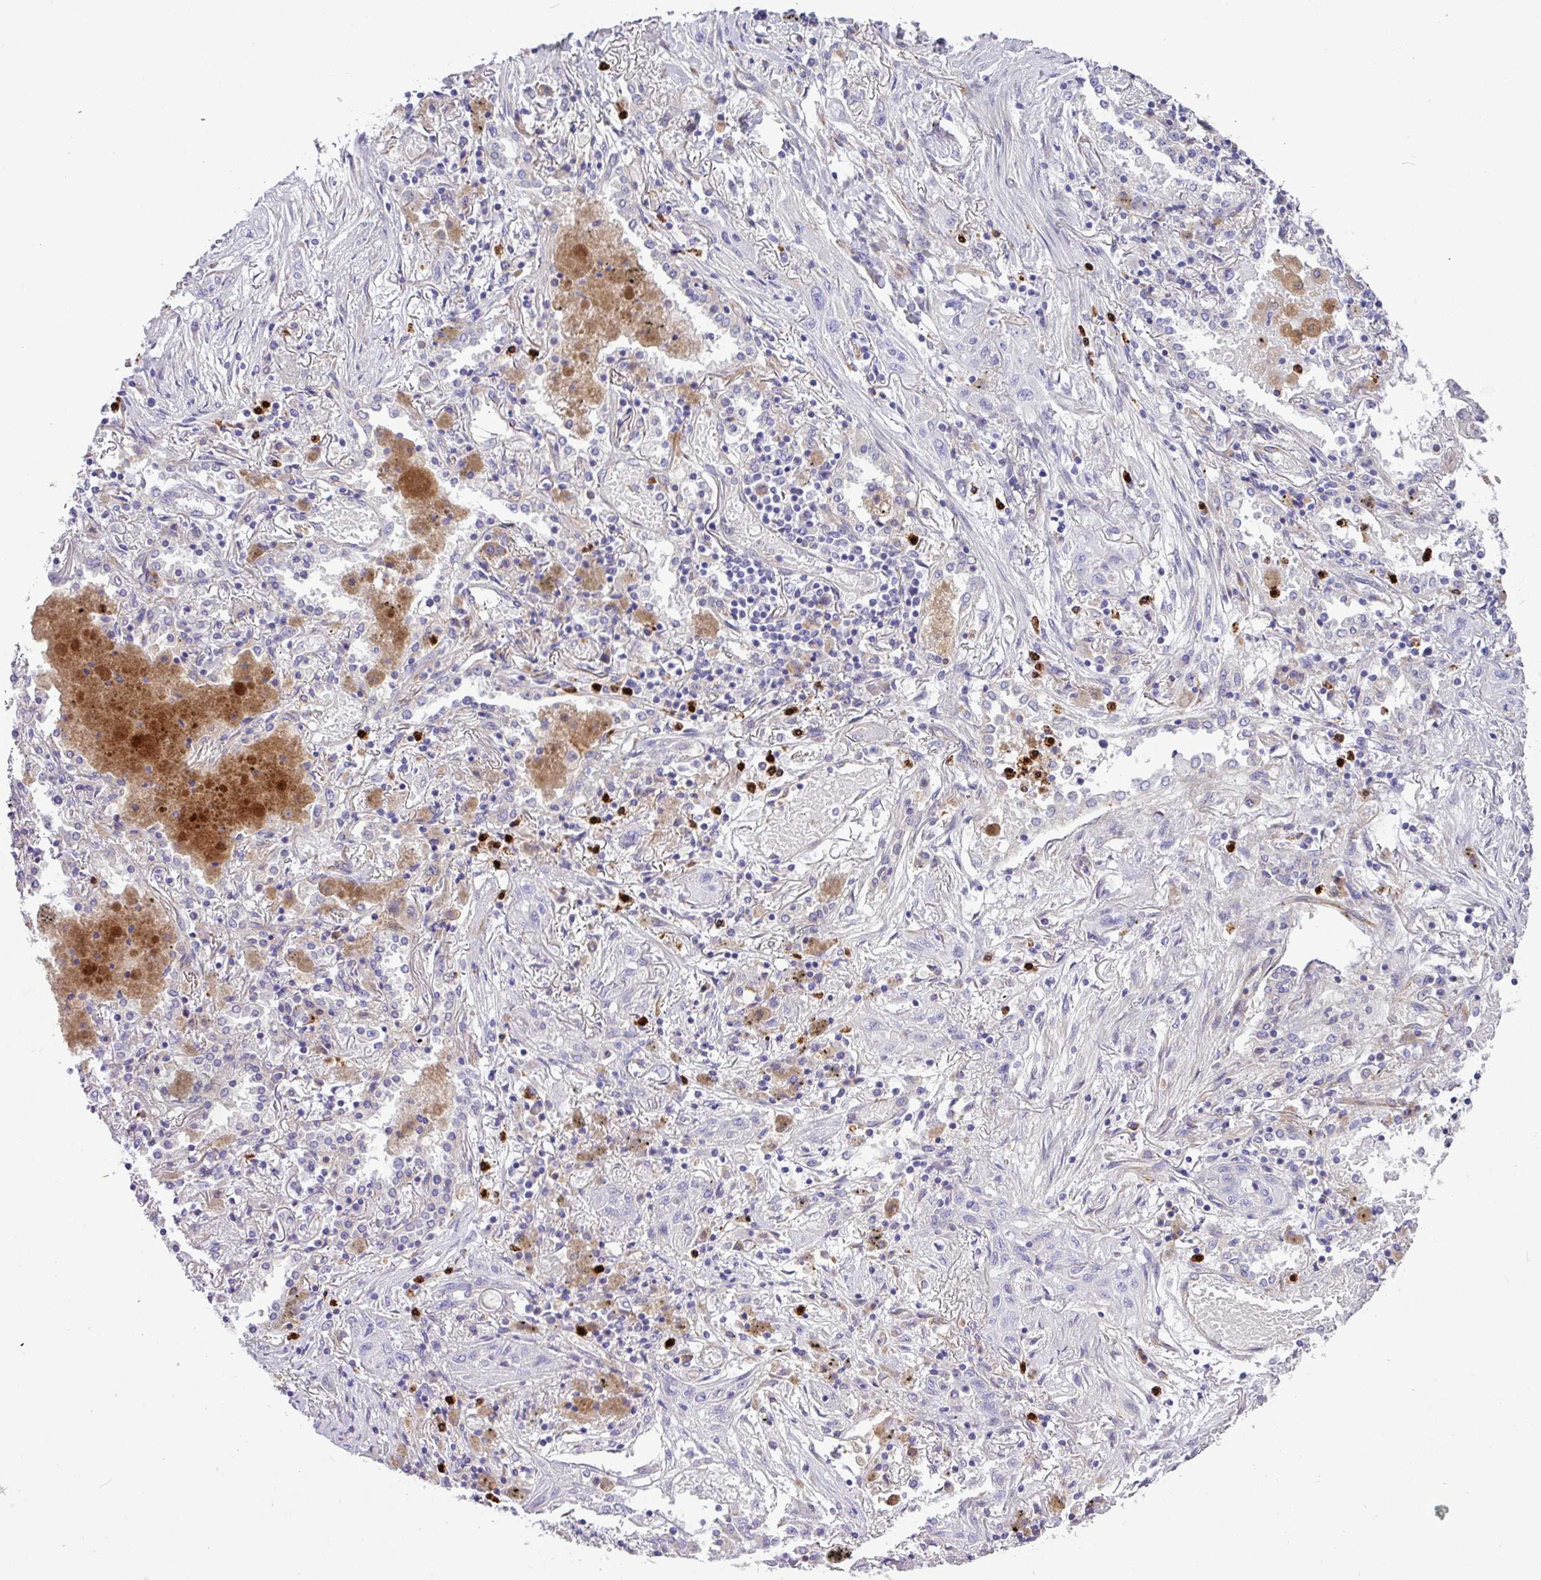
{"staining": {"intensity": "negative", "quantity": "none", "location": "none"}, "tissue": "lung cancer", "cell_type": "Tumor cells", "image_type": "cancer", "snomed": [{"axis": "morphology", "description": "Squamous cell carcinoma, NOS"}, {"axis": "topography", "description": "Lung"}], "caption": "IHC histopathology image of neoplastic tissue: human lung cancer stained with DAB (3,3'-diaminobenzidine) shows no significant protein positivity in tumor cells.", "gene": "MRM2", "patient": {"sex": "female", "age": 47}}